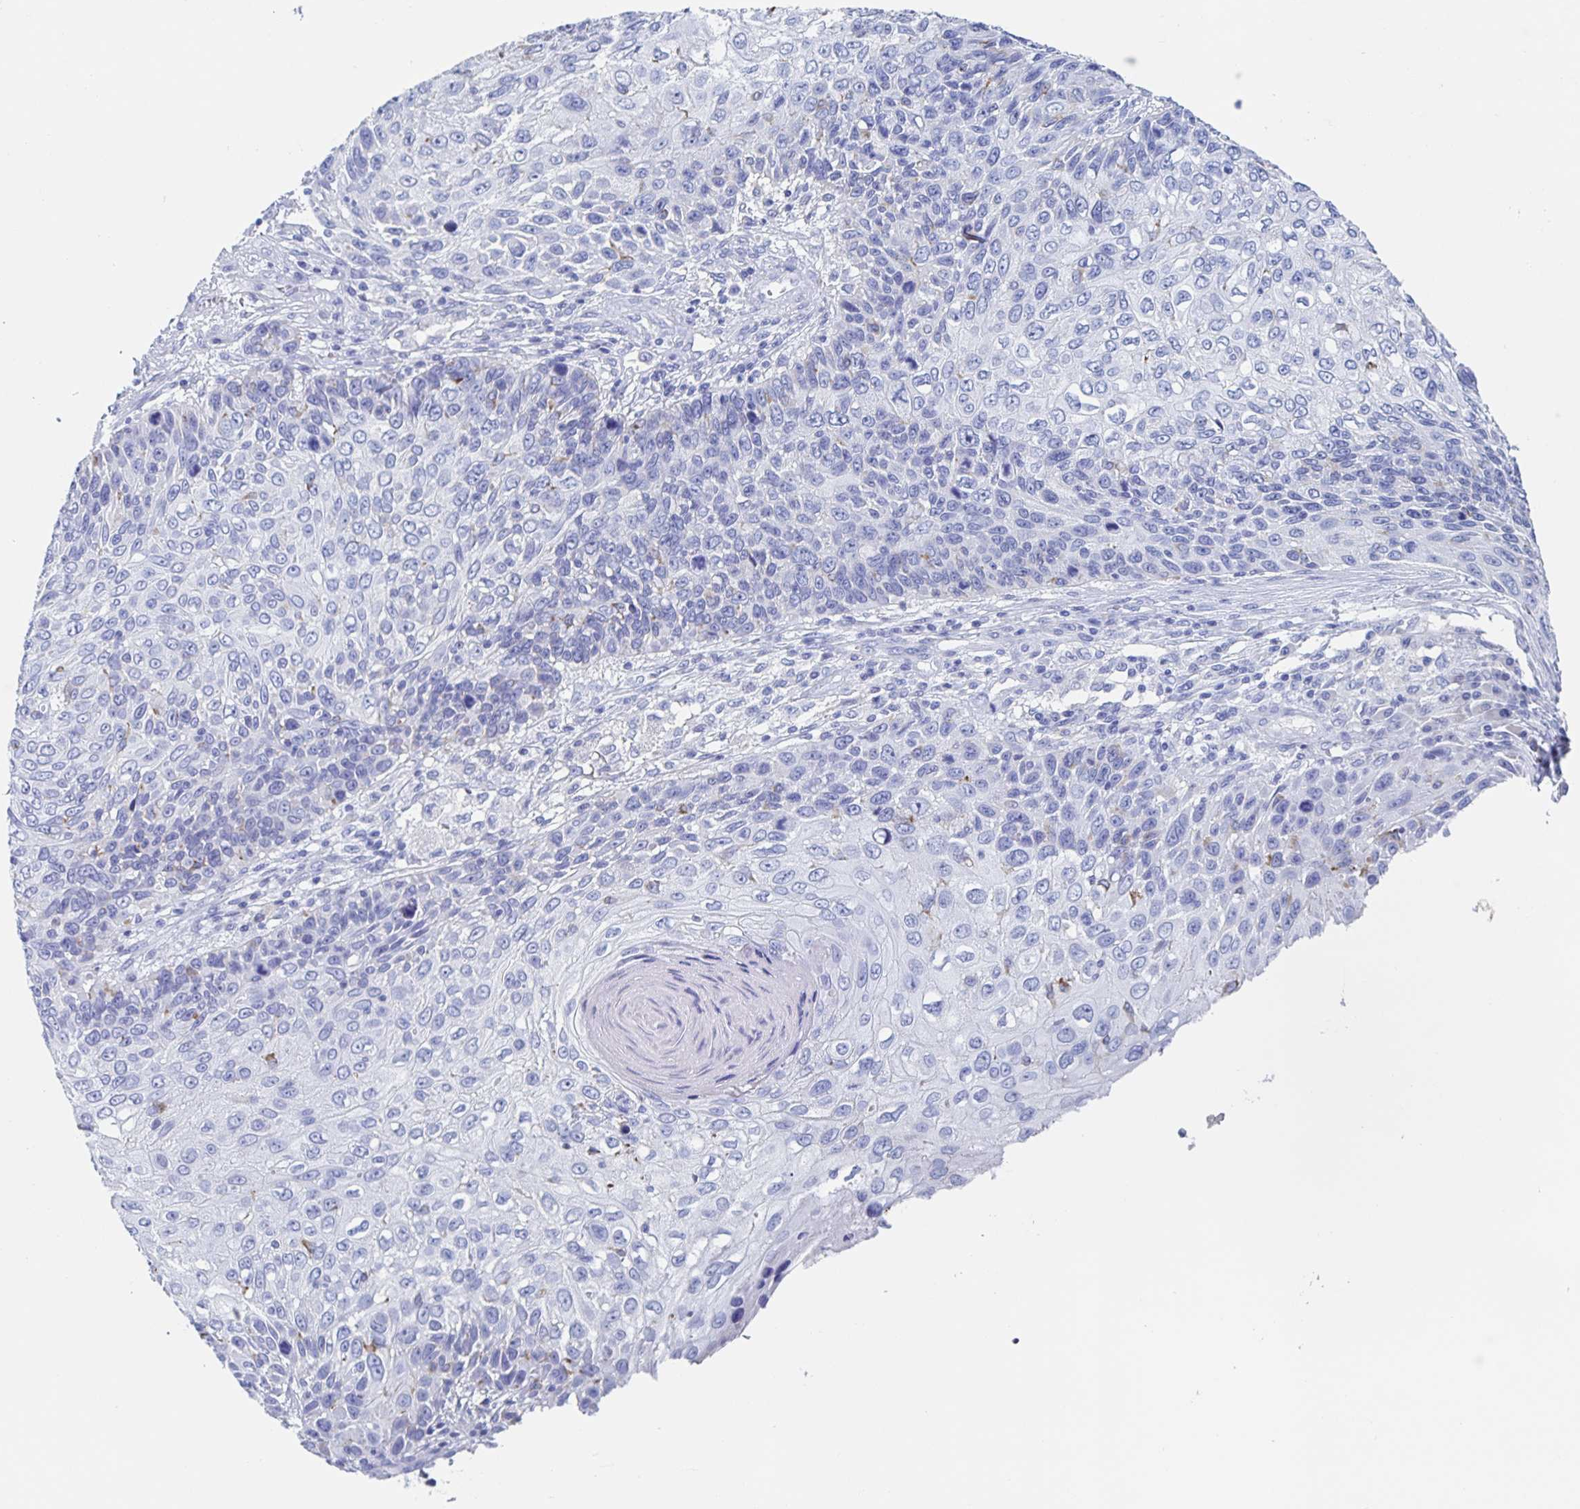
{"staining": {"intensity": "negative", "quantity": "none", "location": "none"}, "tissue": "skin cancer", "cell_type": "Tumor cells", "image_type": "cancer", "snomed": [{"axis": "morphology", "description": "Squamous cell carcinoma, NOS"}, {"axis": "topography", "description": "Skin"}], "caption": "The immunohistochemistry histopathology image has no significant expression in tumor cells of skin cancer (squamous cell carcinoma) tissue. Nuclei are stained in blue.", "gene": "DMBT1", "patient": {"sex": "male", "age": 92}}